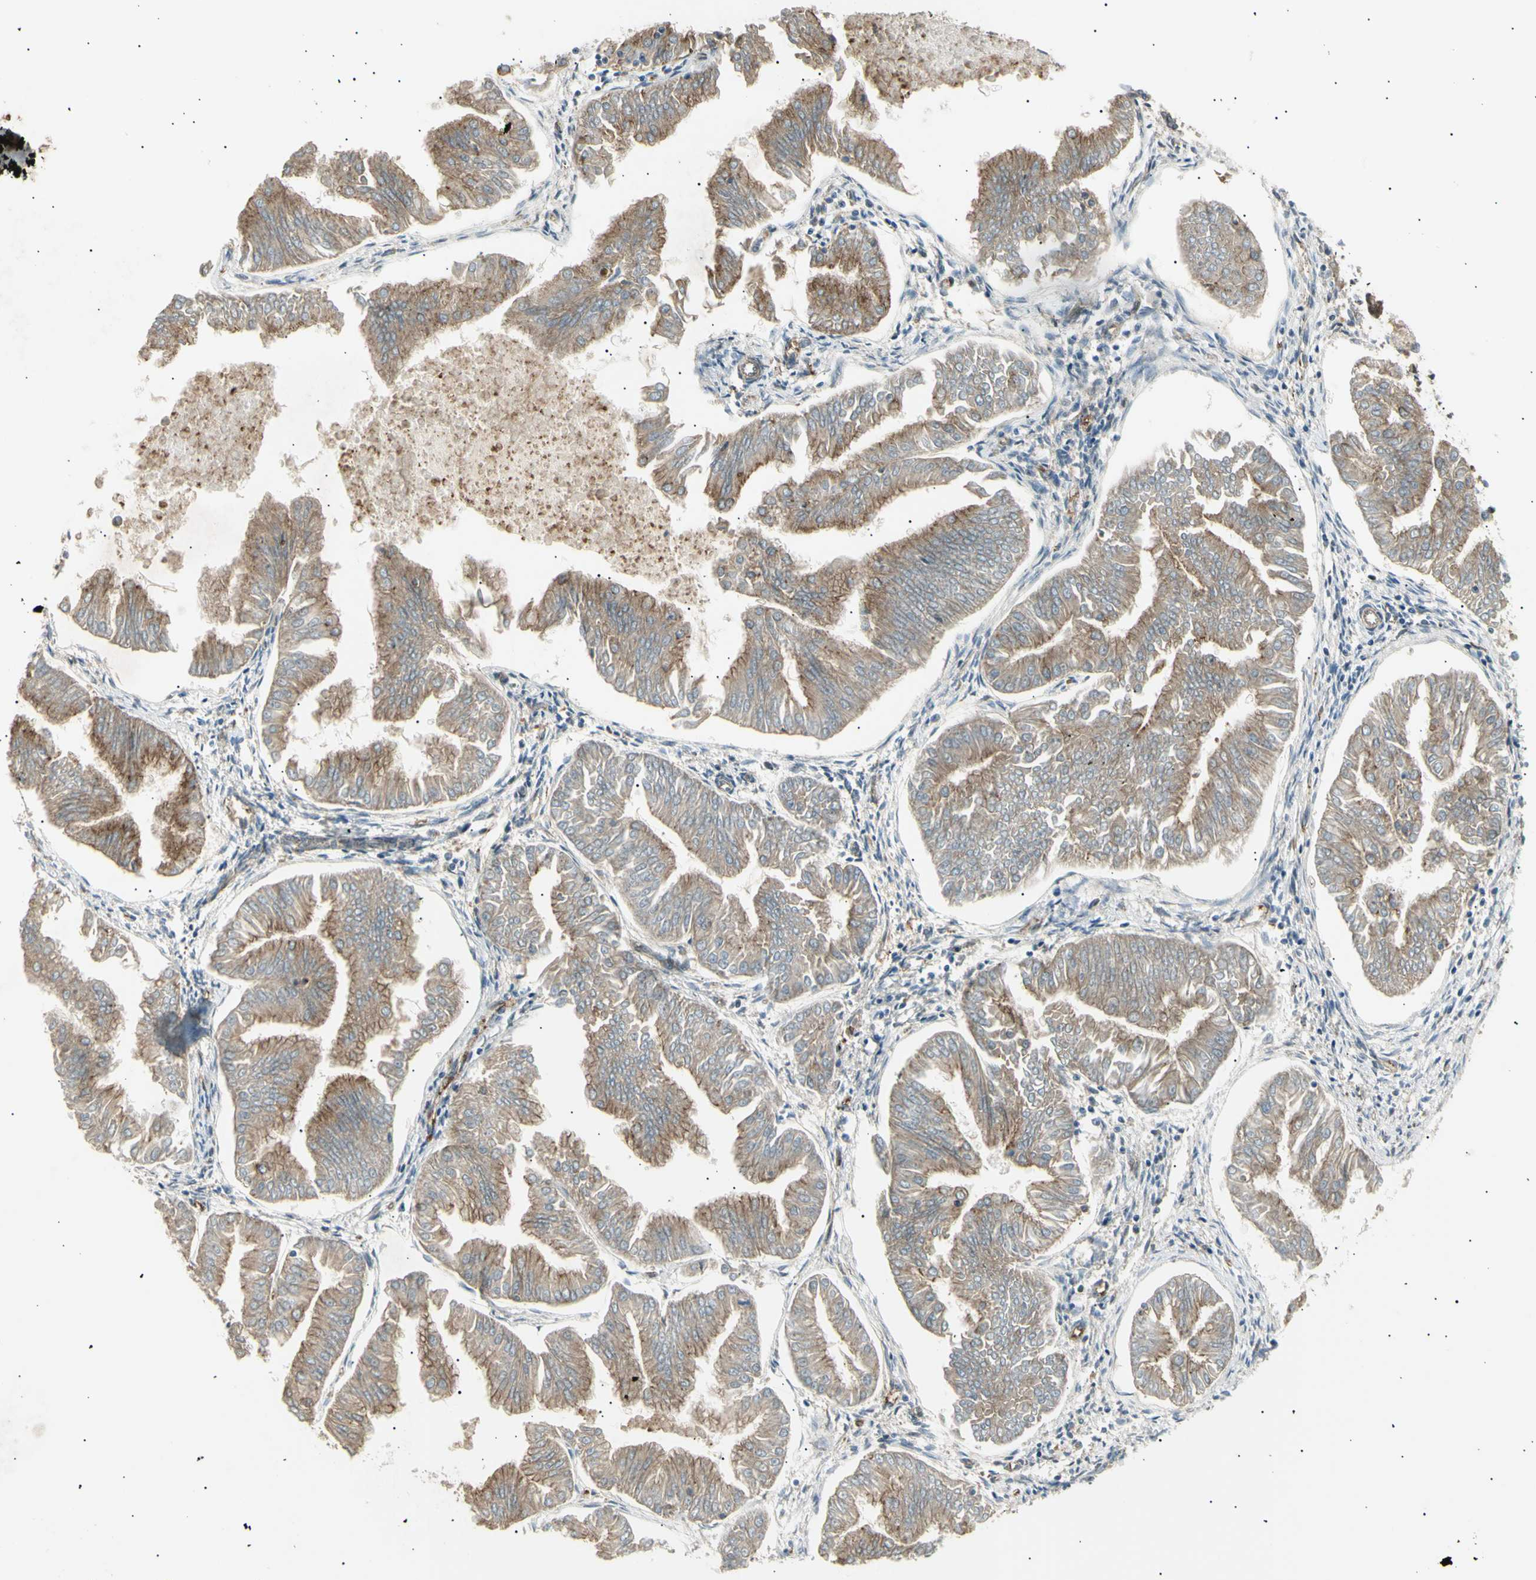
{"staining": {"intensity": "moderate", "quantity": "25%-75%", "location": "cytoplasmic/membranous"}, "tissue": "endometrial cancer", "cell_type": "Tumor cells", "image_type": "cancer", "snomed": [{"axis": "morphology", "description": "Adenocarcinoma, NOS"}, {"axis": "topography", "description": "Endometrium"}], "caption": "IHC of endometrial cancer (adenocarcinoma) exhibits medium levels of moderate cytoplasmic/membranous staining in approximately 25%-75% of tumor cells. The protein of interest is stained brown, and the nuclei are stained in blue (DAB IHC with brightfield microscopy, high magnification).", "gene": "NUAK2", "patient": {"sex": "female", "age": 53}}